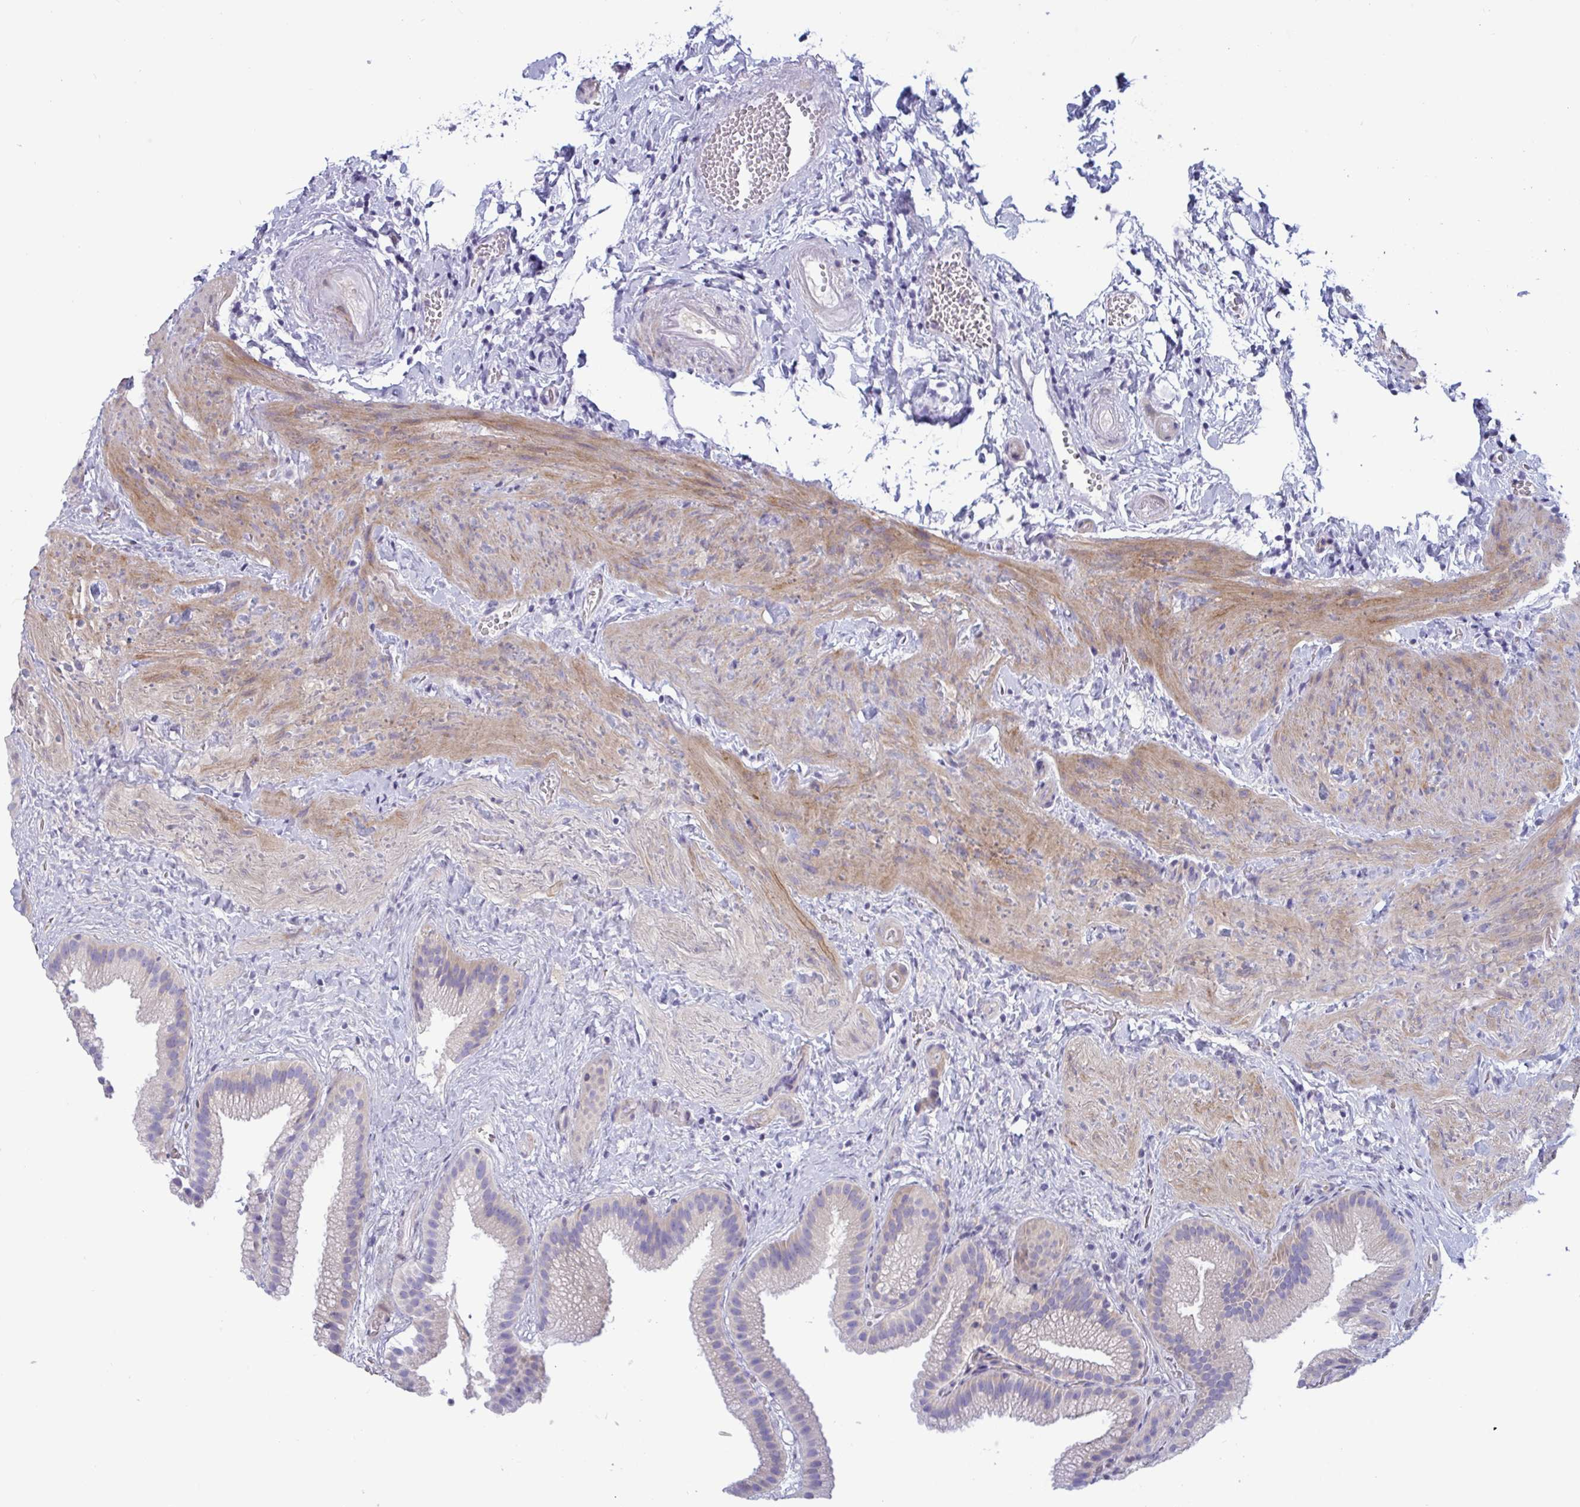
{"staining": {"intensity": "negative", "quantity": "none", "location": "none"}, "tissue": "gallbladder", "cell_type": "Glandular cells", "image_type": "normal", "snomed": [{"axis": "morphology", "description": "Normal tissue, NOS"}, {"axis": "topography", "description": "Gallbladder"}], "caption": "The image reveals no significant expression in glandular cells of gallbladder. The staining was performed using DAB (3,3'-diaminobenzidine) to visualize the protein expression in brown, while the nuclei were stained in blue with hematoxylin (Magnification: 20x).", "gene": "OXLD1", "patient": {"sex": "female", "age": 63}}